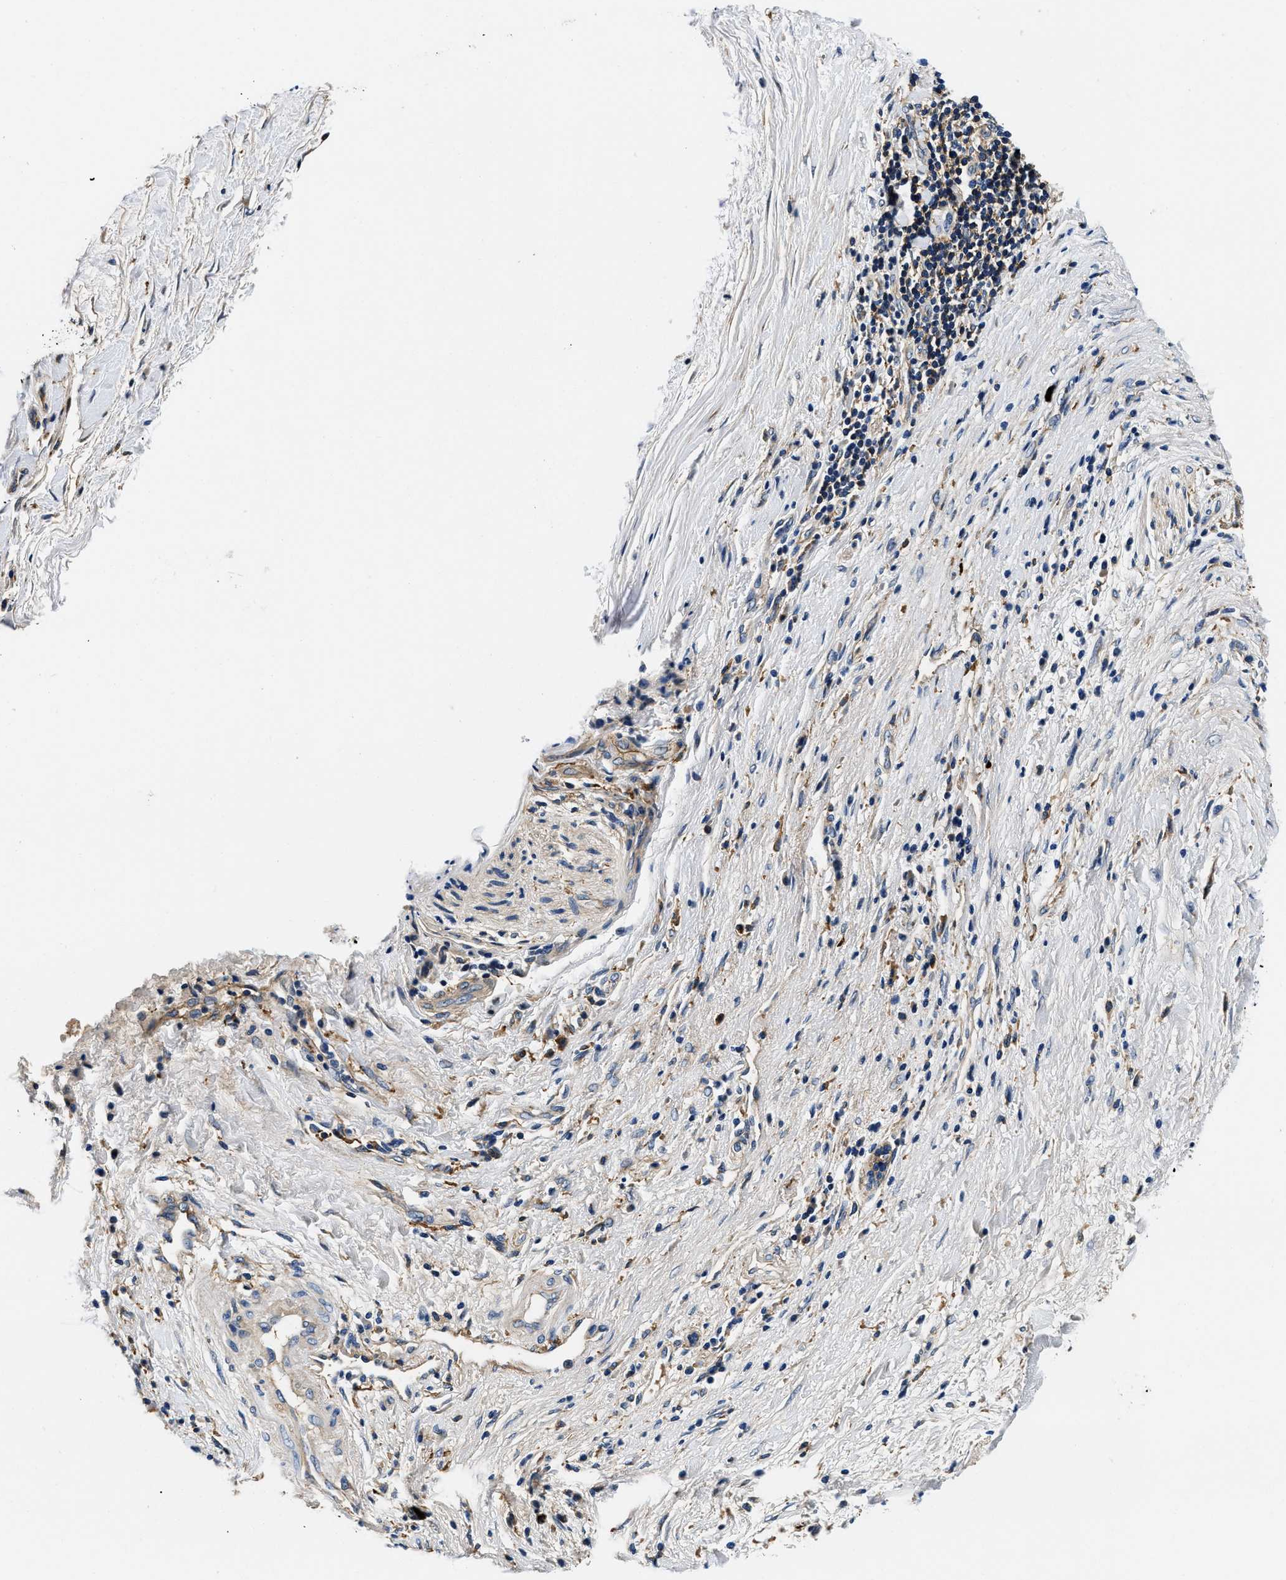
{"staining": {"intensity": "negative", "quantity": "none", "location": "none"}, "tissue": "pancreatic cancer", "cell_type": "Tumor cells", "image_type": "cancer", "snomed": [{"axis": "morphology", "description": "Adenocarcinoma, NOS"}, {"axis": "topography", "description": "Pancreas"}], "caption": "Tumor cells show no significant expression in adenocarcinoma (pancreatic). (DAB immunohistochemistry (IHC) visualized using brightfield microscopy, high magnification).", "gene": "ZFAND3", "patient": {"sex": "female", "age": 56}}